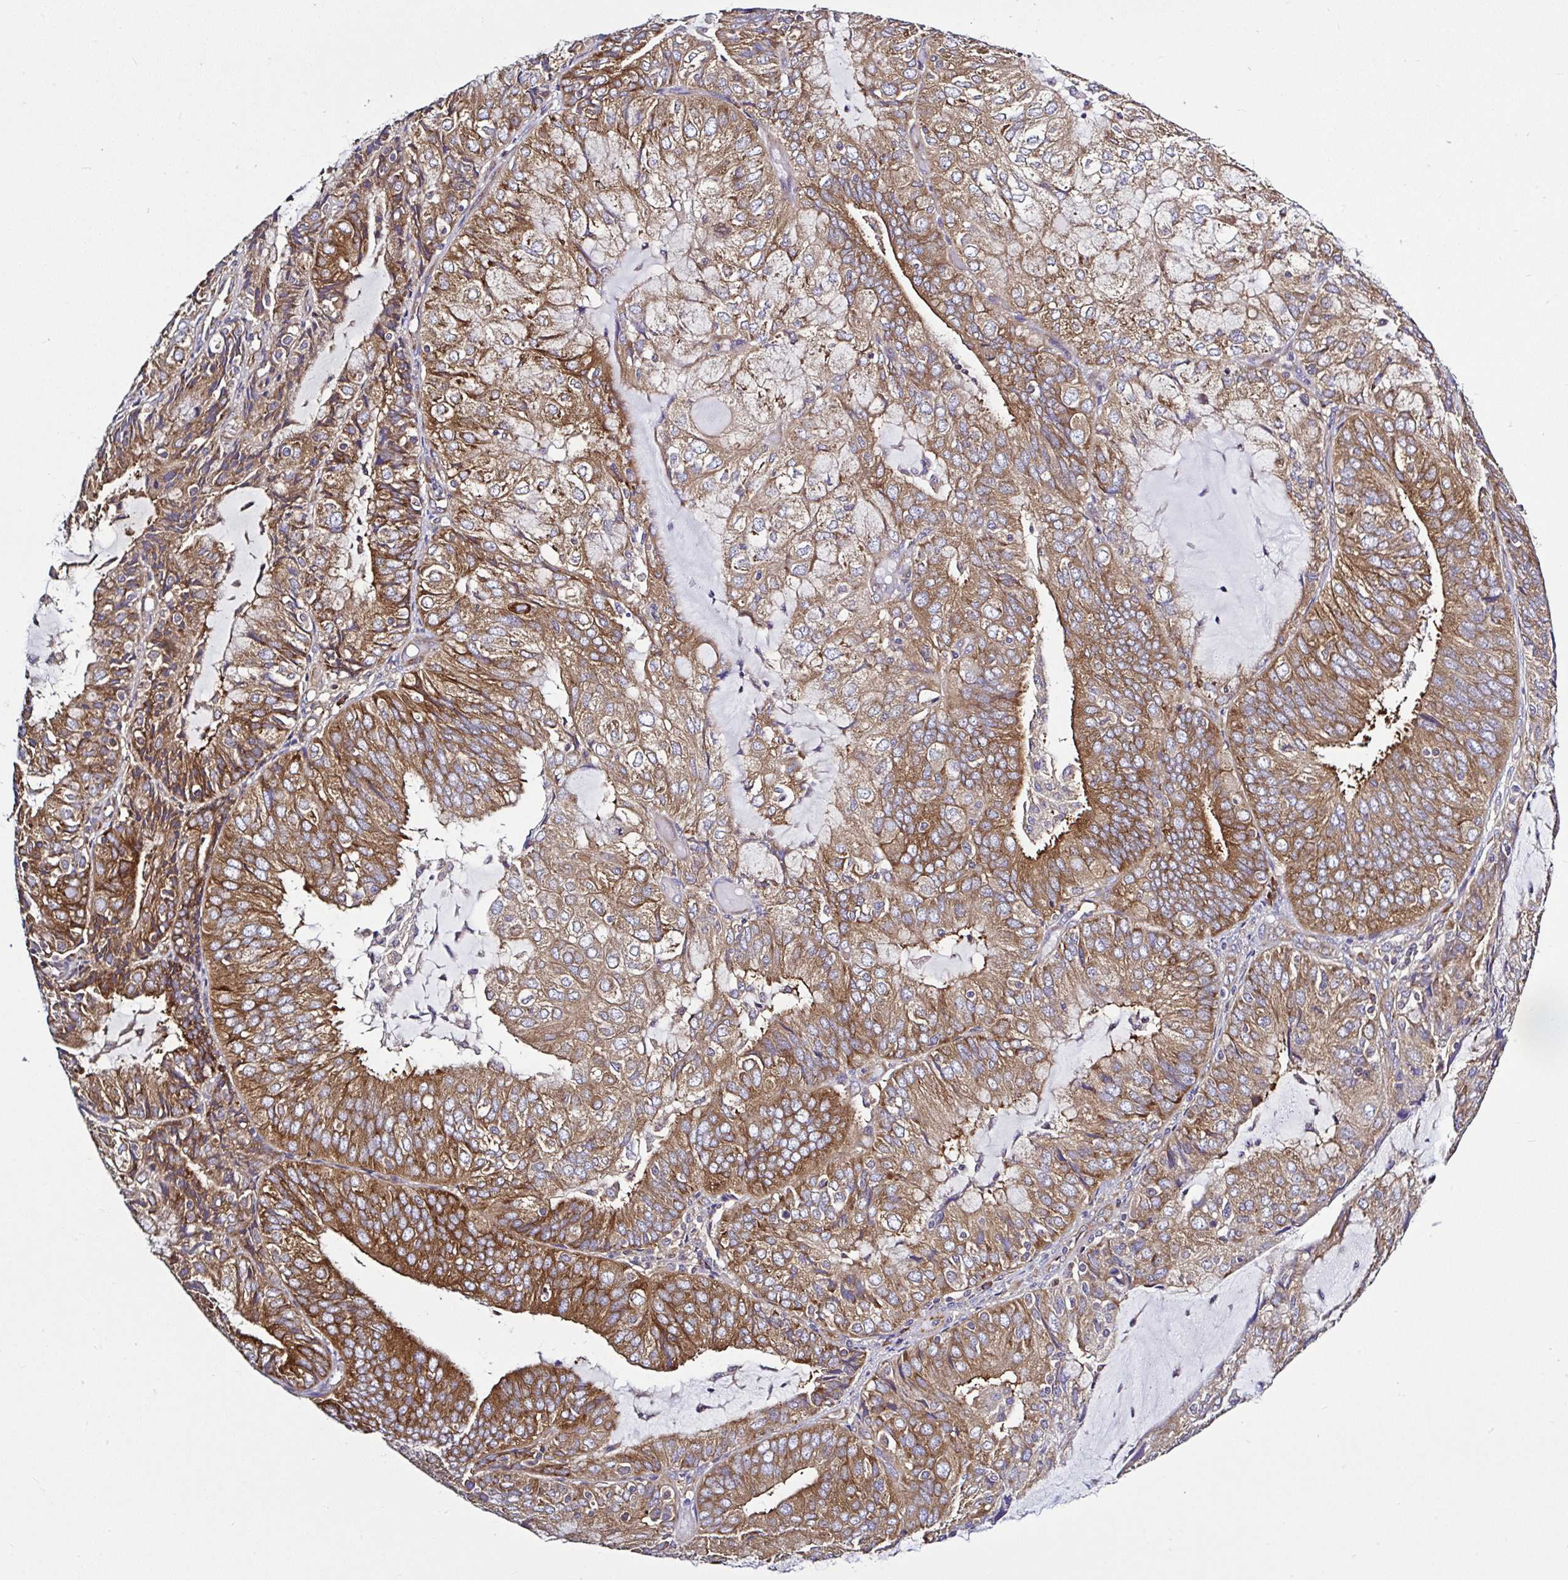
{"staining": {"intensity": "strong", "quantity": "25%-75%", "location": "cytoplasmic/membranous"}, "tissue": "endometrial cancer", "cell_type": "Tumor cells", "image_type": "cancer", "snomed": [{"axis": "morphology", "description": "Adenocarcinoma, NOS"}, {"axis": "topography", "description": "Endometrium"}], "caption": "Tumor cells display high levels of strong cytoplasmic/membranous expression in approximately 25%-75% of cells in endometrial cancer. Using DAB (3,3'-diaminobenzidine) (brown) and hematoxylin (blue) stains, captured at high magnification using brightfield microscopy.", "gene": "LARS1", "patient": {"sex": "female", "age": 81}}